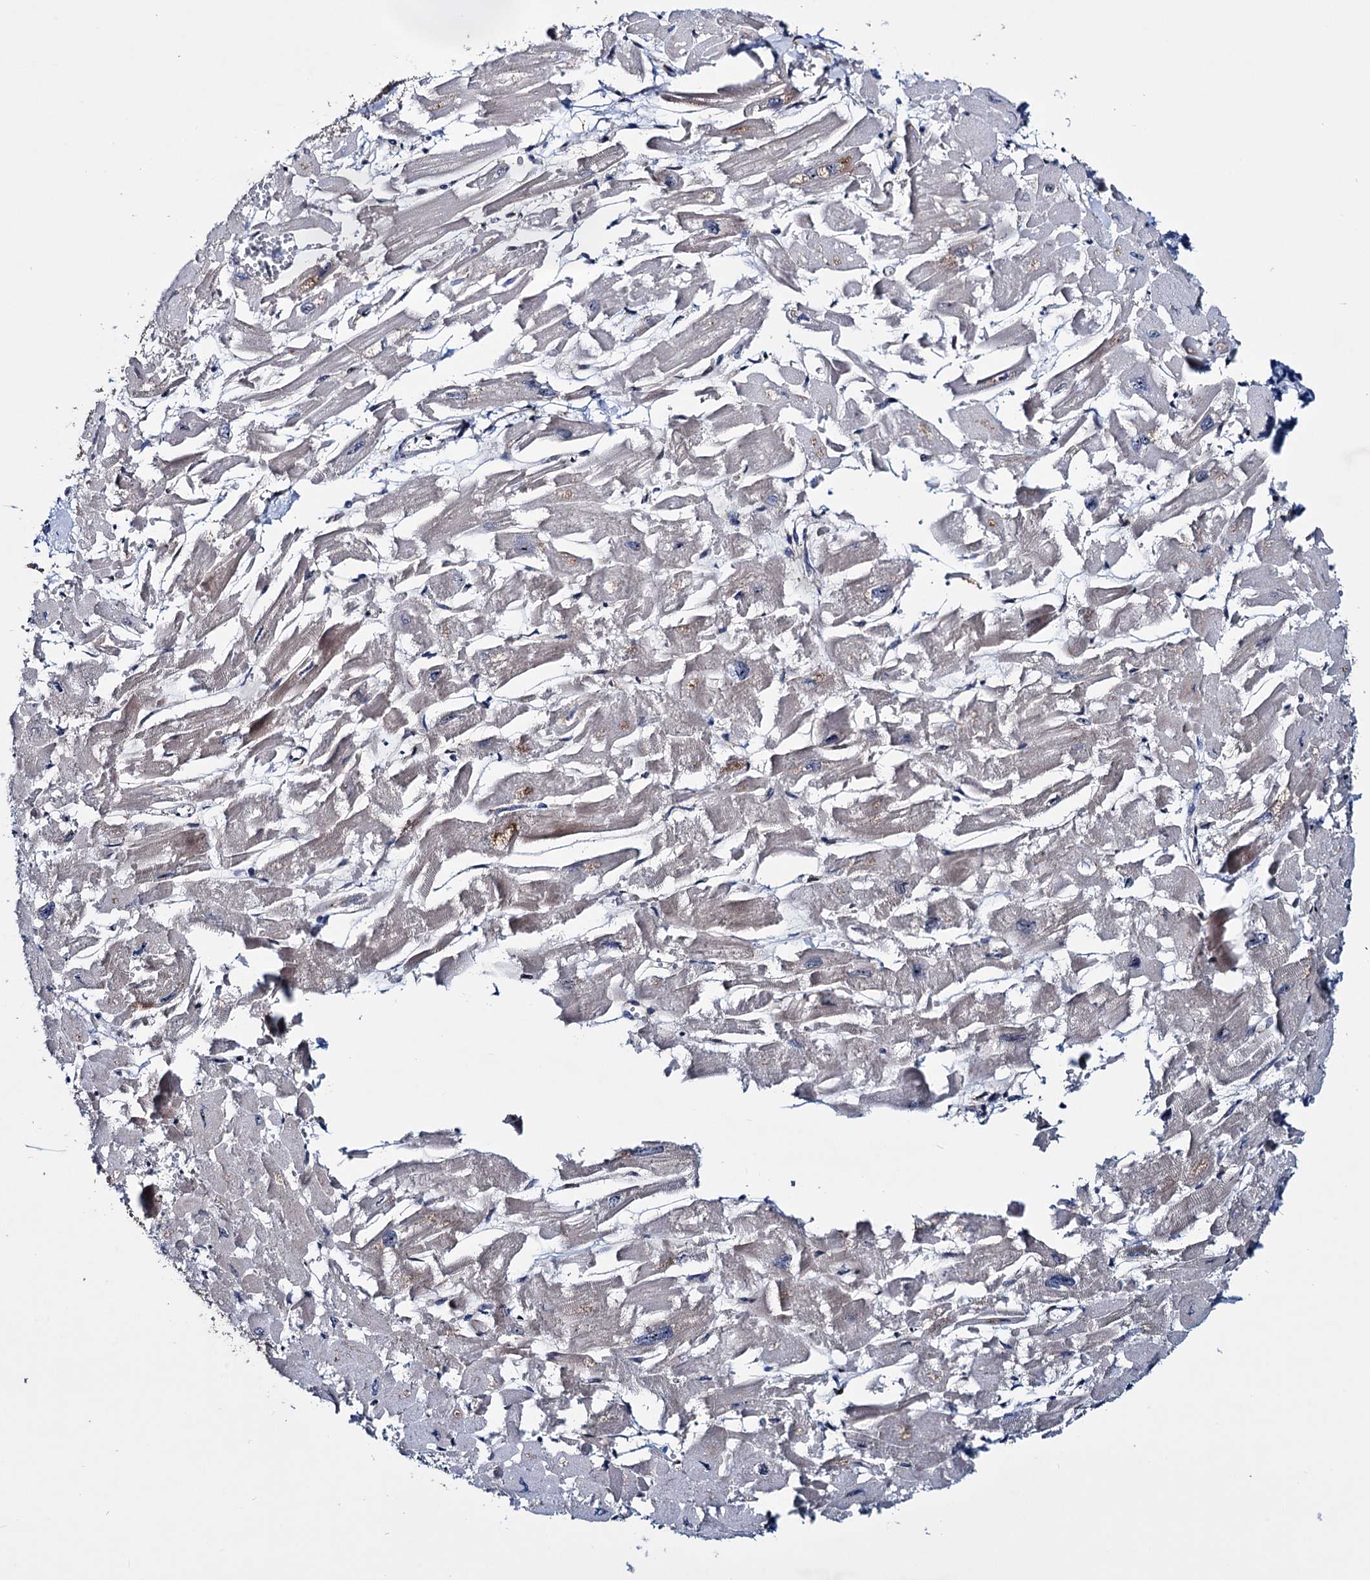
{"staining": {"intensity": "weak", "quantity": "<25%", "location": "cytoplasmic/membranous"}, "tissue": "heart muscle", "cell_type": "Cardiomyocytes", "image_type": "normal", "snomed": [{"axis": "morphology", "description": "Normal tissue, NOS"}, {"axis": "topography", "description": "Heart"}], "caption": "Cardiomyocytes are negative for brown protein staining in unremarkable heart muscle. (DAB immunohistochemistry (IHC), high magnification).", "gene": "EYA4", "patient": {"sex": "male", "age": 54}}